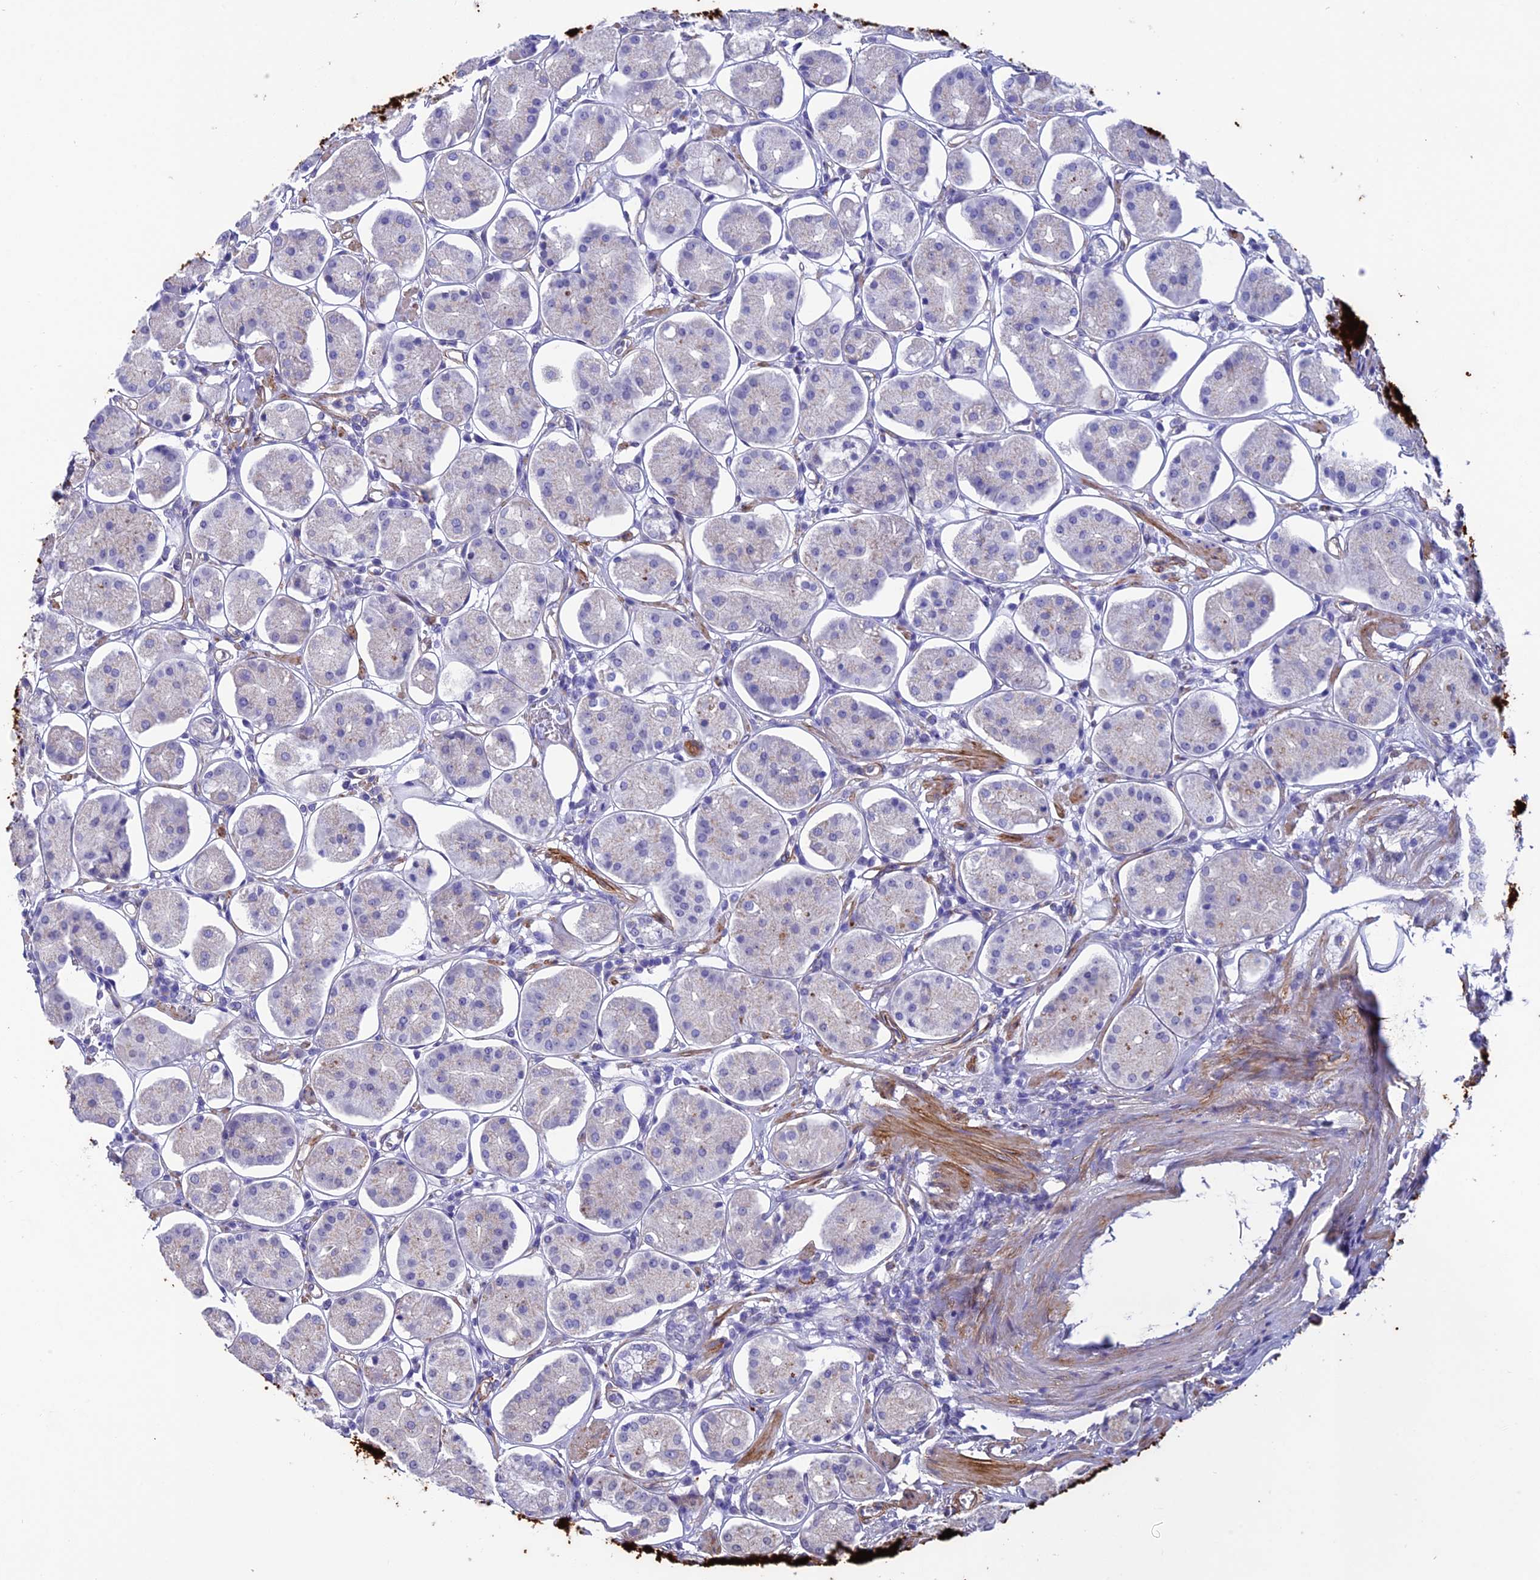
{"staining": {"intensity": "strong", "quantity": "<25%", "location": "cytoplasmic/membranous"}, "tissue": "stomach", "cell_type": "Glandular cells", "image_type": "normal", "snomed": [{"axis": "morphology", "description": "Normal tissue, NOS"}, {"axis": "topography", "description": "Stomach, lower"}], "caption": "An immunohistochemistry (IHC) photomicrograph of normal tissue is shown. Protein staining in brown labels strong cytoplasmic/membranous positivity in stomach within glandular cells.", "gene": "TNS1", "patient": {"sex": "female", "age": 56}}